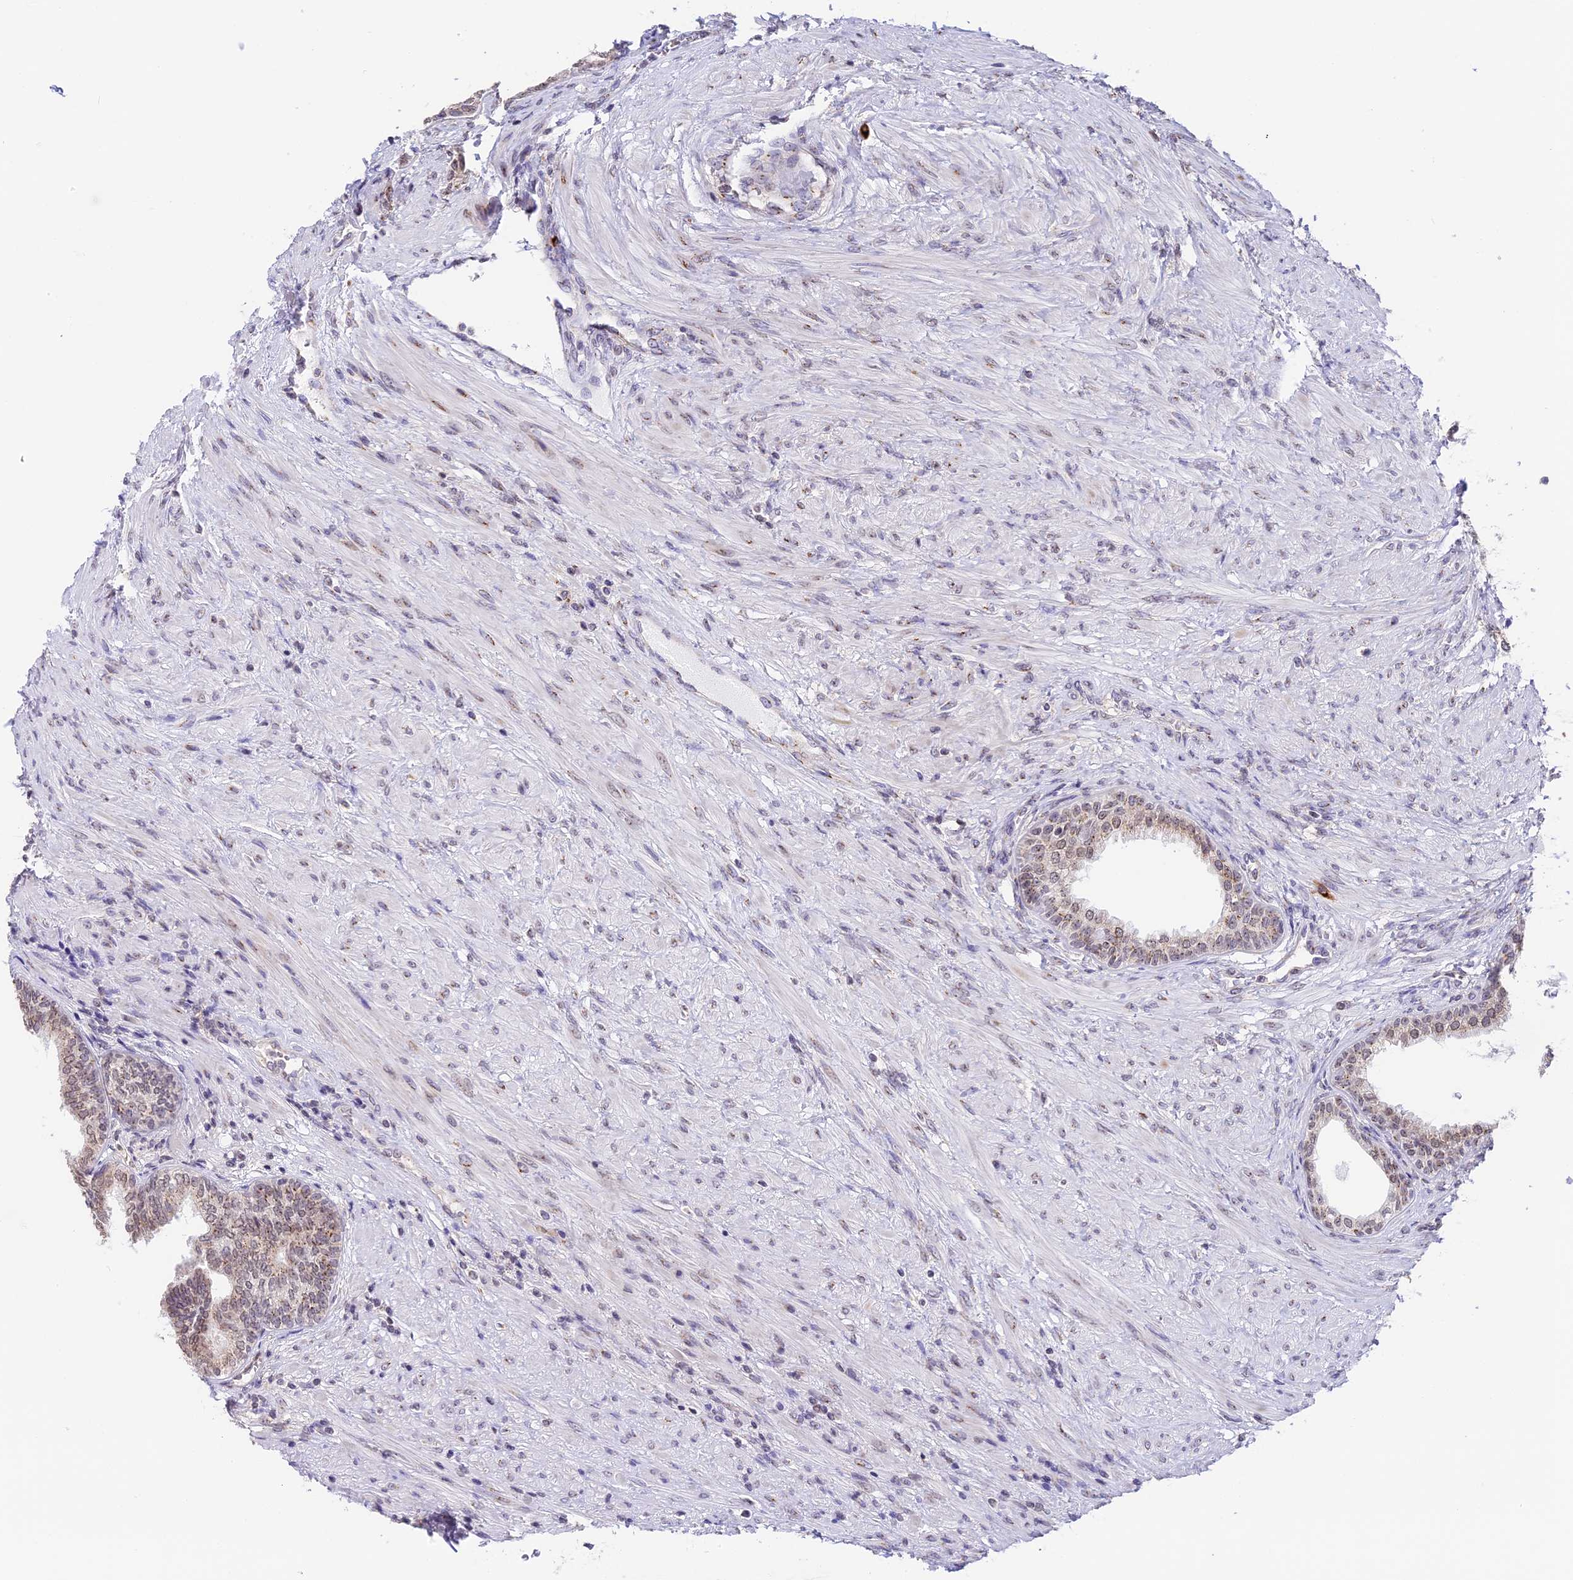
{"staining": {"intensity": "moderate", "quantity": "25%-75%", "location": "cytoplasmic/membranous,nuclear"}, "tissue": "prostate", "cell_type": "Glandular cells", "image_type": "normal", "snomed": [{"axis": "morphology", "description": "Normal tissue, NOS"}, {"axis": "topography", "description": "Prostate"}], "caption": "Immunohistochemical staining of unremarkable human prostate shows 25%-75% levels of moderate cytoplasmic/membranous,nuclear protein expression in about 25%-75% of glandular cells.", "gene": "HEATR5B", "patient": {"sex": "male", "age": 76}}